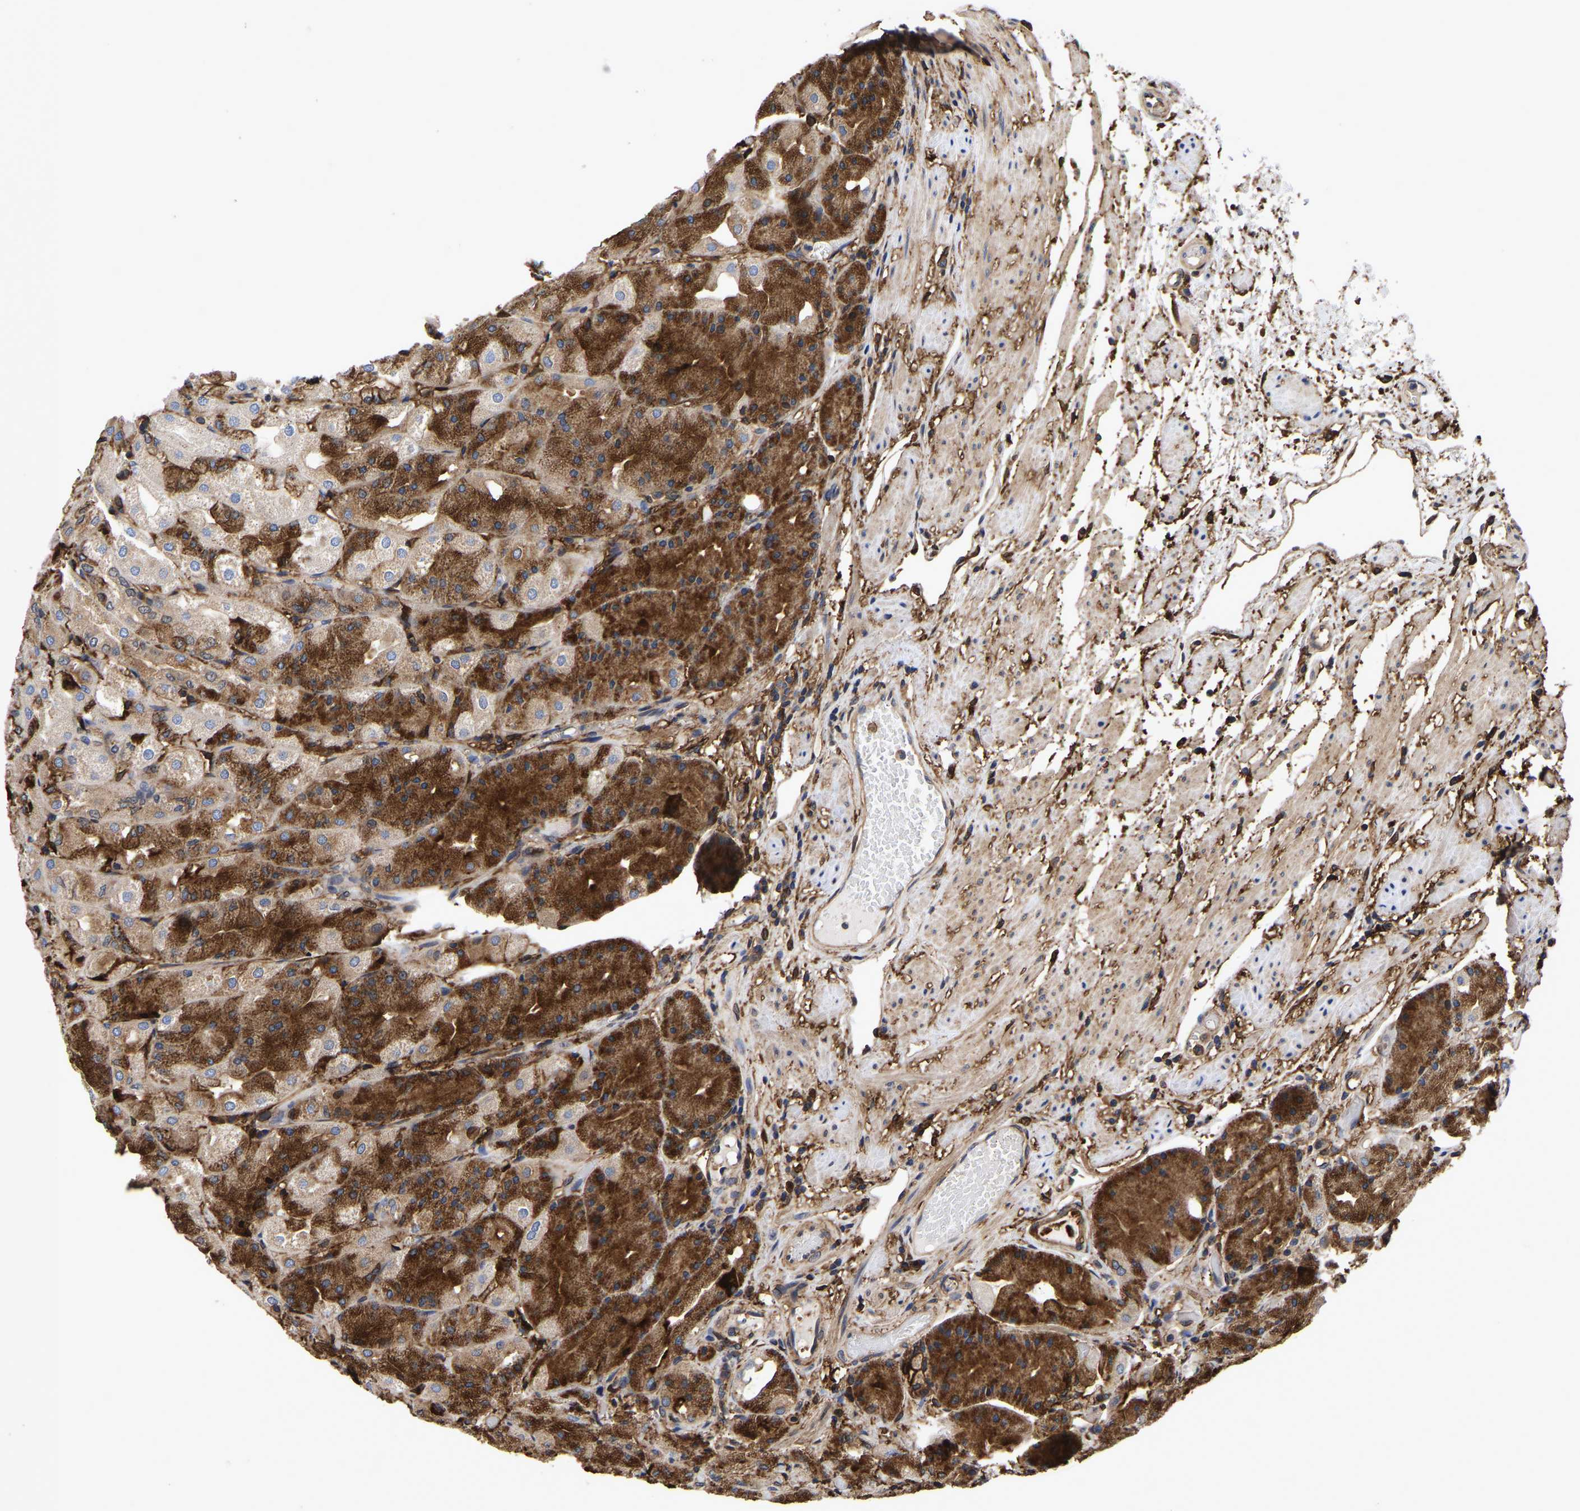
{"staining": {"intensity": "strong", "quantity": "25%-75%", "location": "cytoplasmic/membranous"}, "tissue": "stomach", "cell_type": "Glandular cells", "image_type": "normal", "snomed": [{"axis": "morphology", "description": "Normal tissue, NOS"}, {"axis": "topography", "description": "Stomach, upper"}], "caption": "IHC of unremarkable human stomach displays high levels of strong cytoplasmic/membranous staining in about 25%-75% of glandular cells.", "gene": "LIF", "patient": {"sex": "male", "age": 72}}